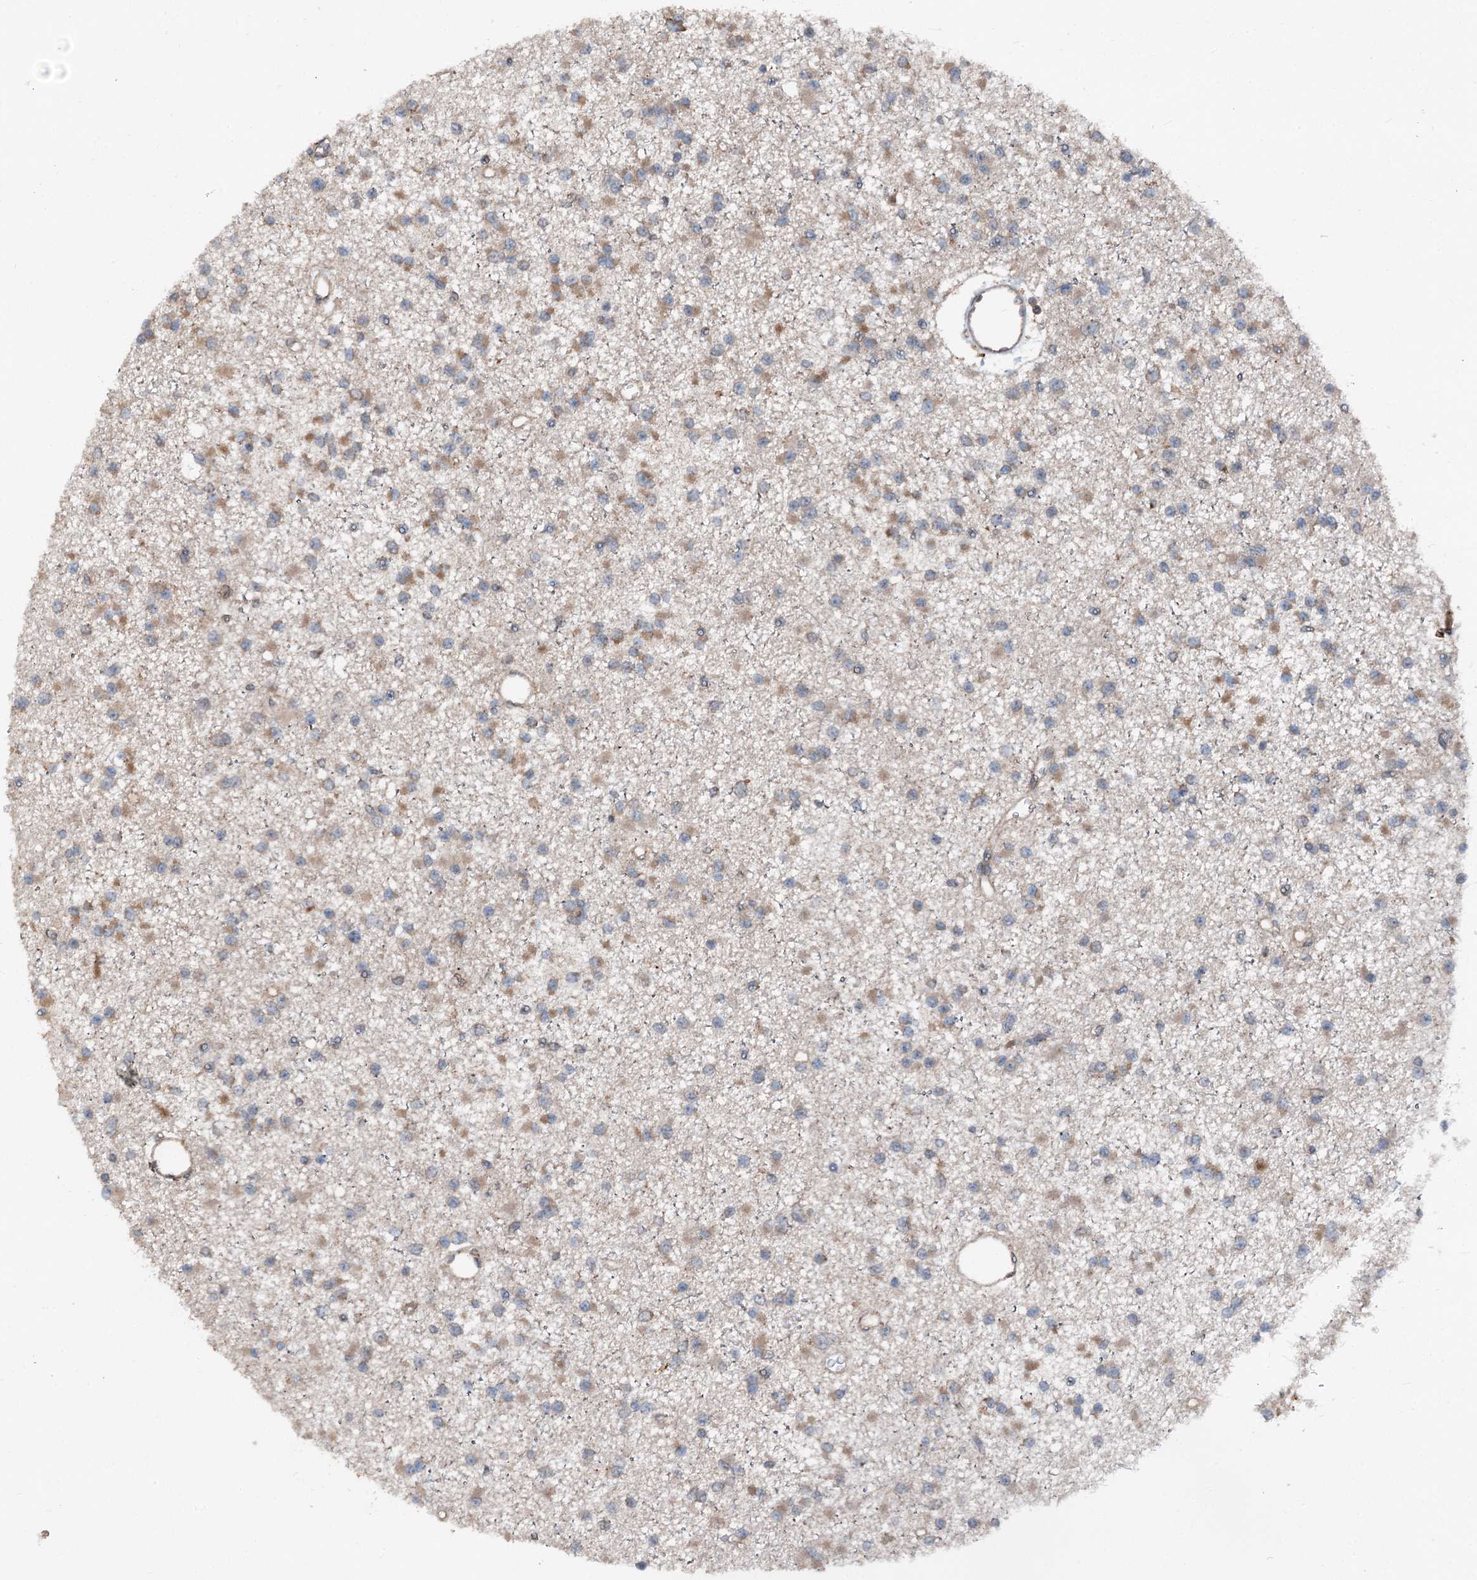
{"staining": {"intensity": "moderate", "quantity": "25%-75%", "location": "cytoplasmic/membranous"}, "tissue": "glioma", "cell_type": "Tumor cells", "image_type": "cancer", "snomed": [{"axis": "morphology", "description": "Glioma, malignant, Low grade"}, {"axis": "topography", "description": "Brain"}], "caption": "Glioma stained for a protein displays moderate cytoplasmic/membranous positivity in tumor cells.", "gene": "DDIAS", "patient": {"sex": "female", "age": 22}}